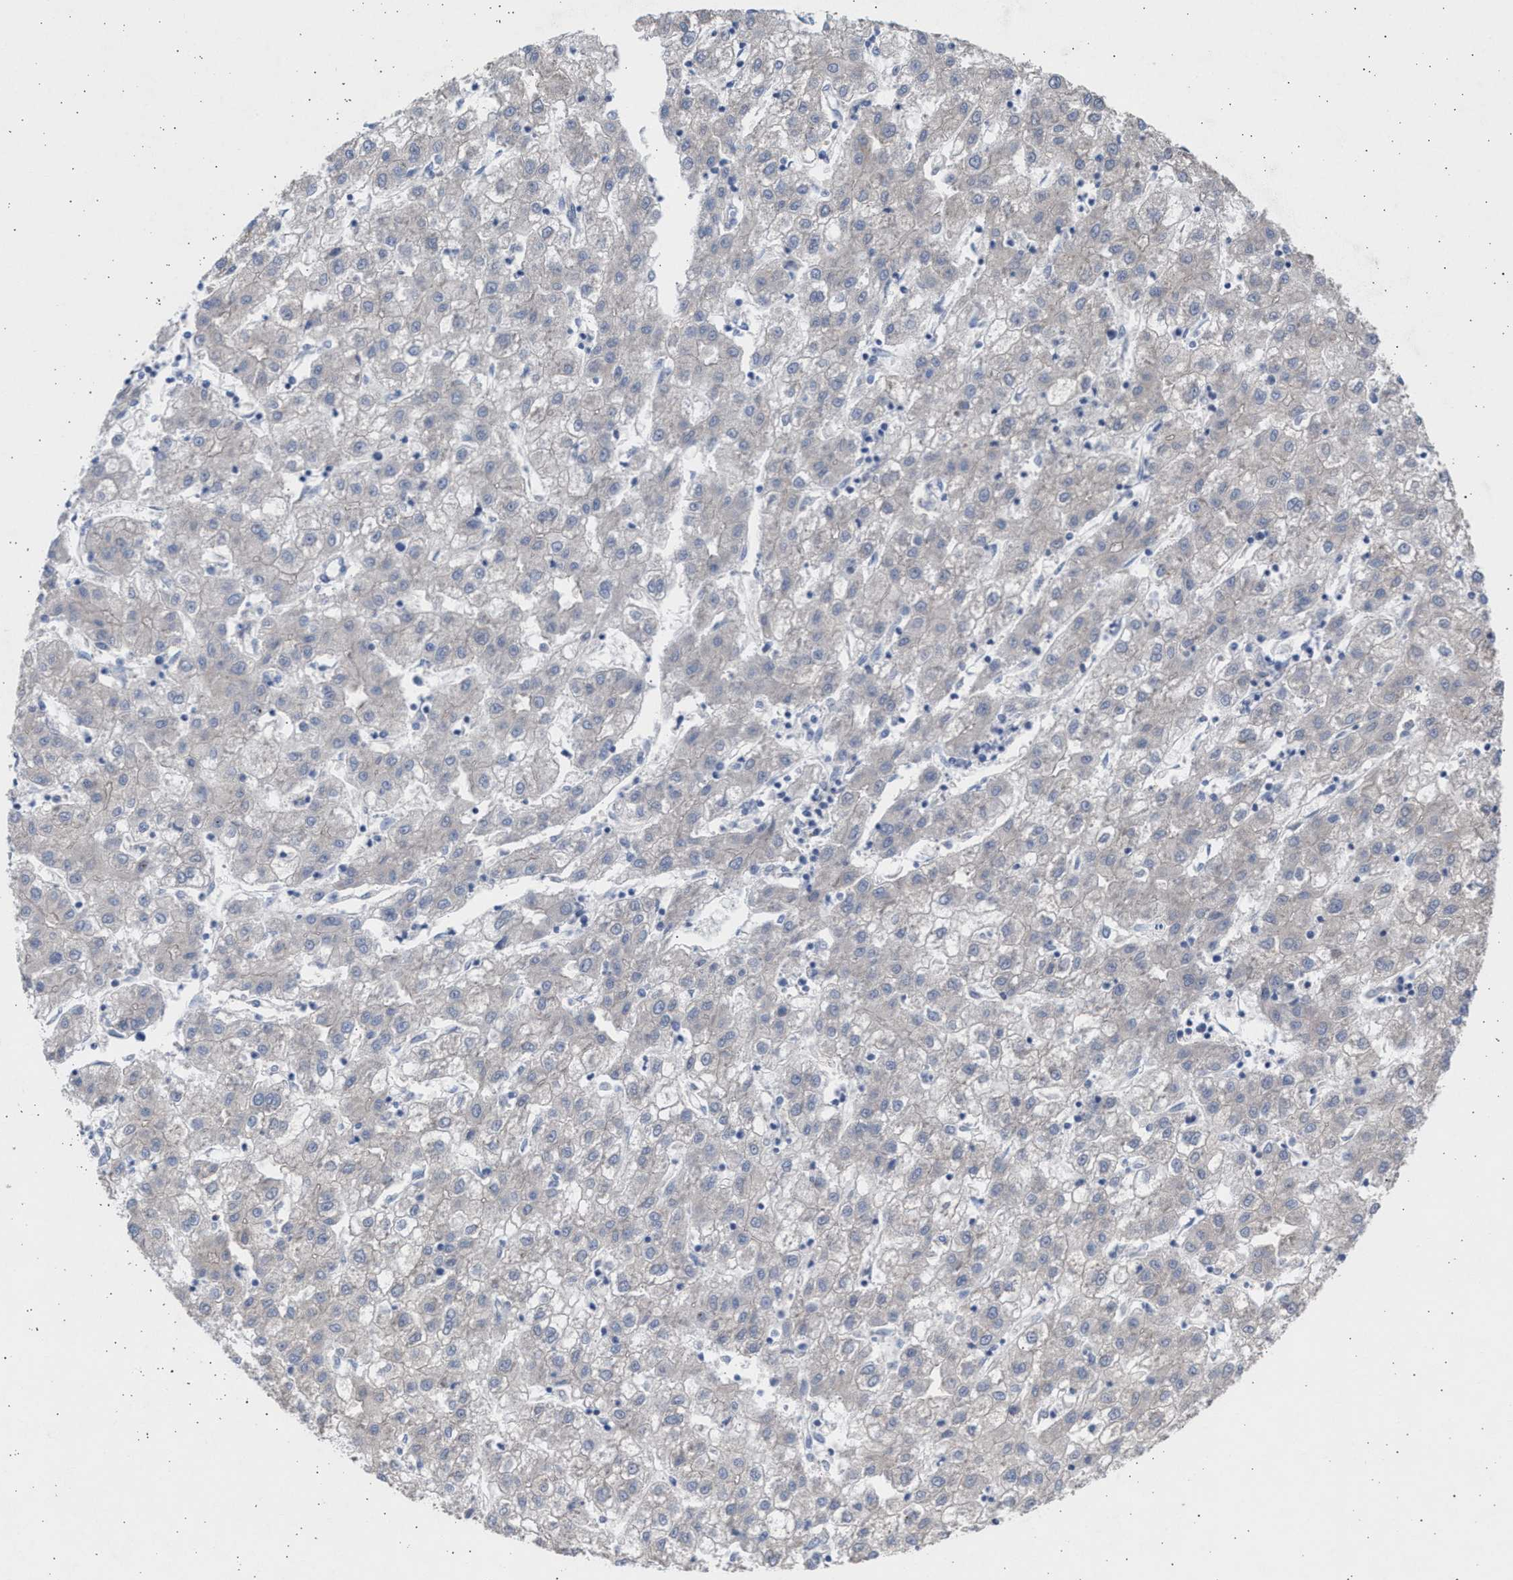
{"staining": {"intensity": "negative", "quantity": "none", "location": "none"}, "tissue": "liver cancer", "cell_type": "Tumor cells", "image_type": "cancer", "snomed": [{"axis": "morphology", "description": "Carcinoma, Hepatocellular, NOS"}, {"axis": "topography", "description": "Liver"}], "caption": "This is an immunohistochemistry (IHC) image of liver hepatocellular carcinoma. There is no expression in tumor cells.", "gene": "NBR1", "patient": {"sex": "male", "age": 72}}